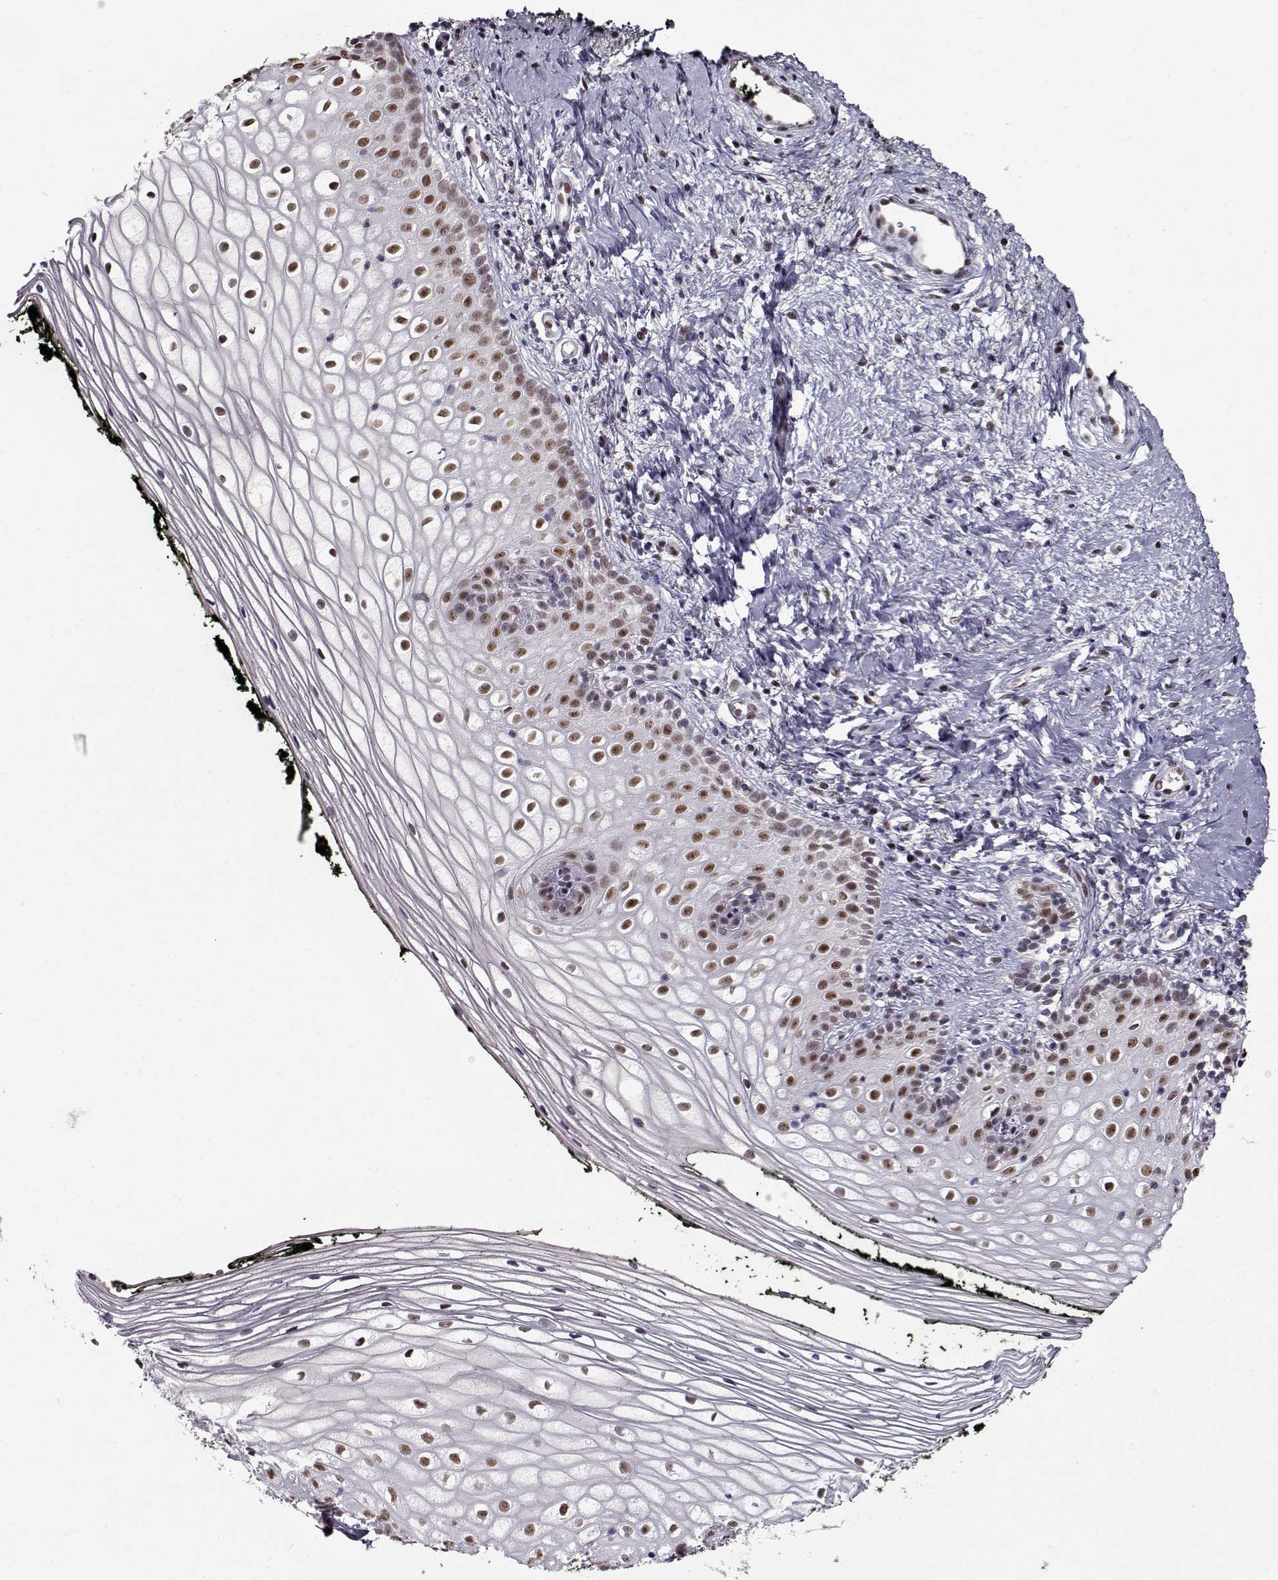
{"staining": {"intensity": "weak", "quantity": "25%-75%", "location": "nuclear"}, "tissue": "vagina", "cell_type": "Squamous epithelial cells", "image_type": "normal", "snomed": [{"axis": "morphology", "description": "Normal tissue, NOS"}, {"axis": "topography", "description": "Vagina"}], "caption": "IHC of unremarkable human vagina displays low levels of weak nuclear positivity in approximately 25%-75% of squamous epithelial cells.", "gene": "PRMT1", "patient": {"sex": "female", "age": 47}}